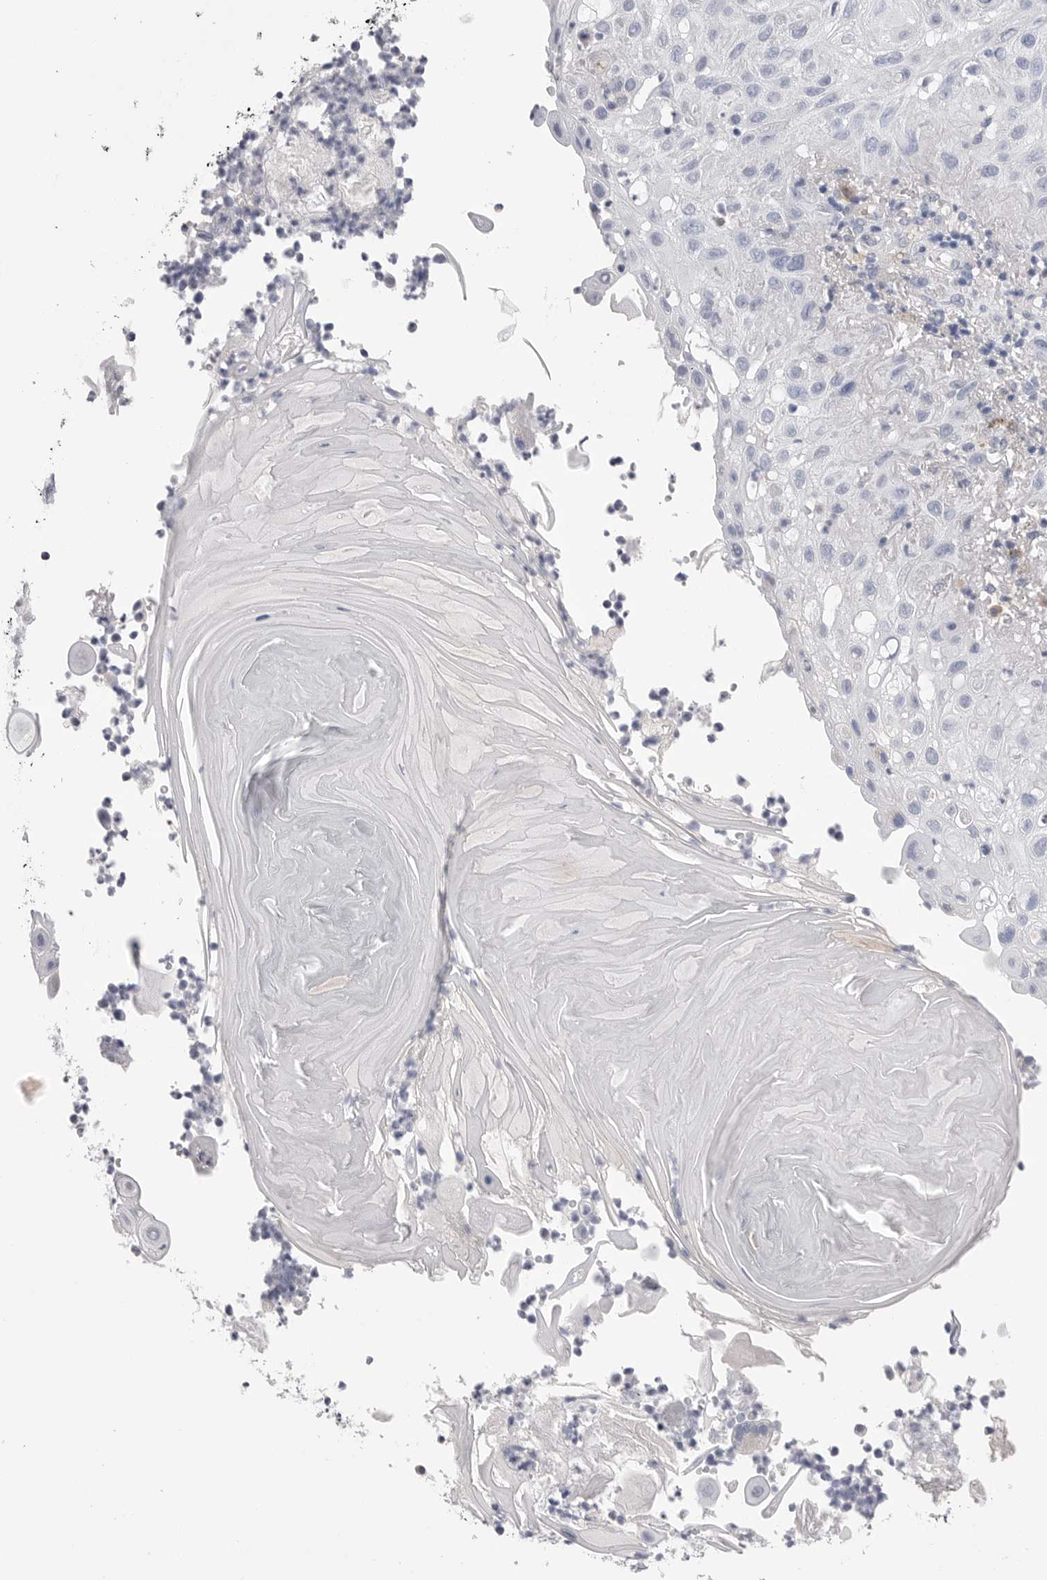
{"staining": {"intensity": "negative", "quantity": "none", "location": "none"}, "tissue": "skin cancer", "cell_type": "Tumor cells", "image_type": "cancer", "snomed": [{"axis": "morphology", "description": "Normal tissue, NOS"}, {"axis": "morphology", "description": "Squamous cell carcinoma, NOS"}, {"axis": "topography", "description": "Skin"}], "caption": "This is an immunohistochemistry micrograph of human skin squamous cell carcinoma. There is no positivity in tumor cells.", "gene": "DLGAP3", "patient": {"sex": "female", "age": 96}}